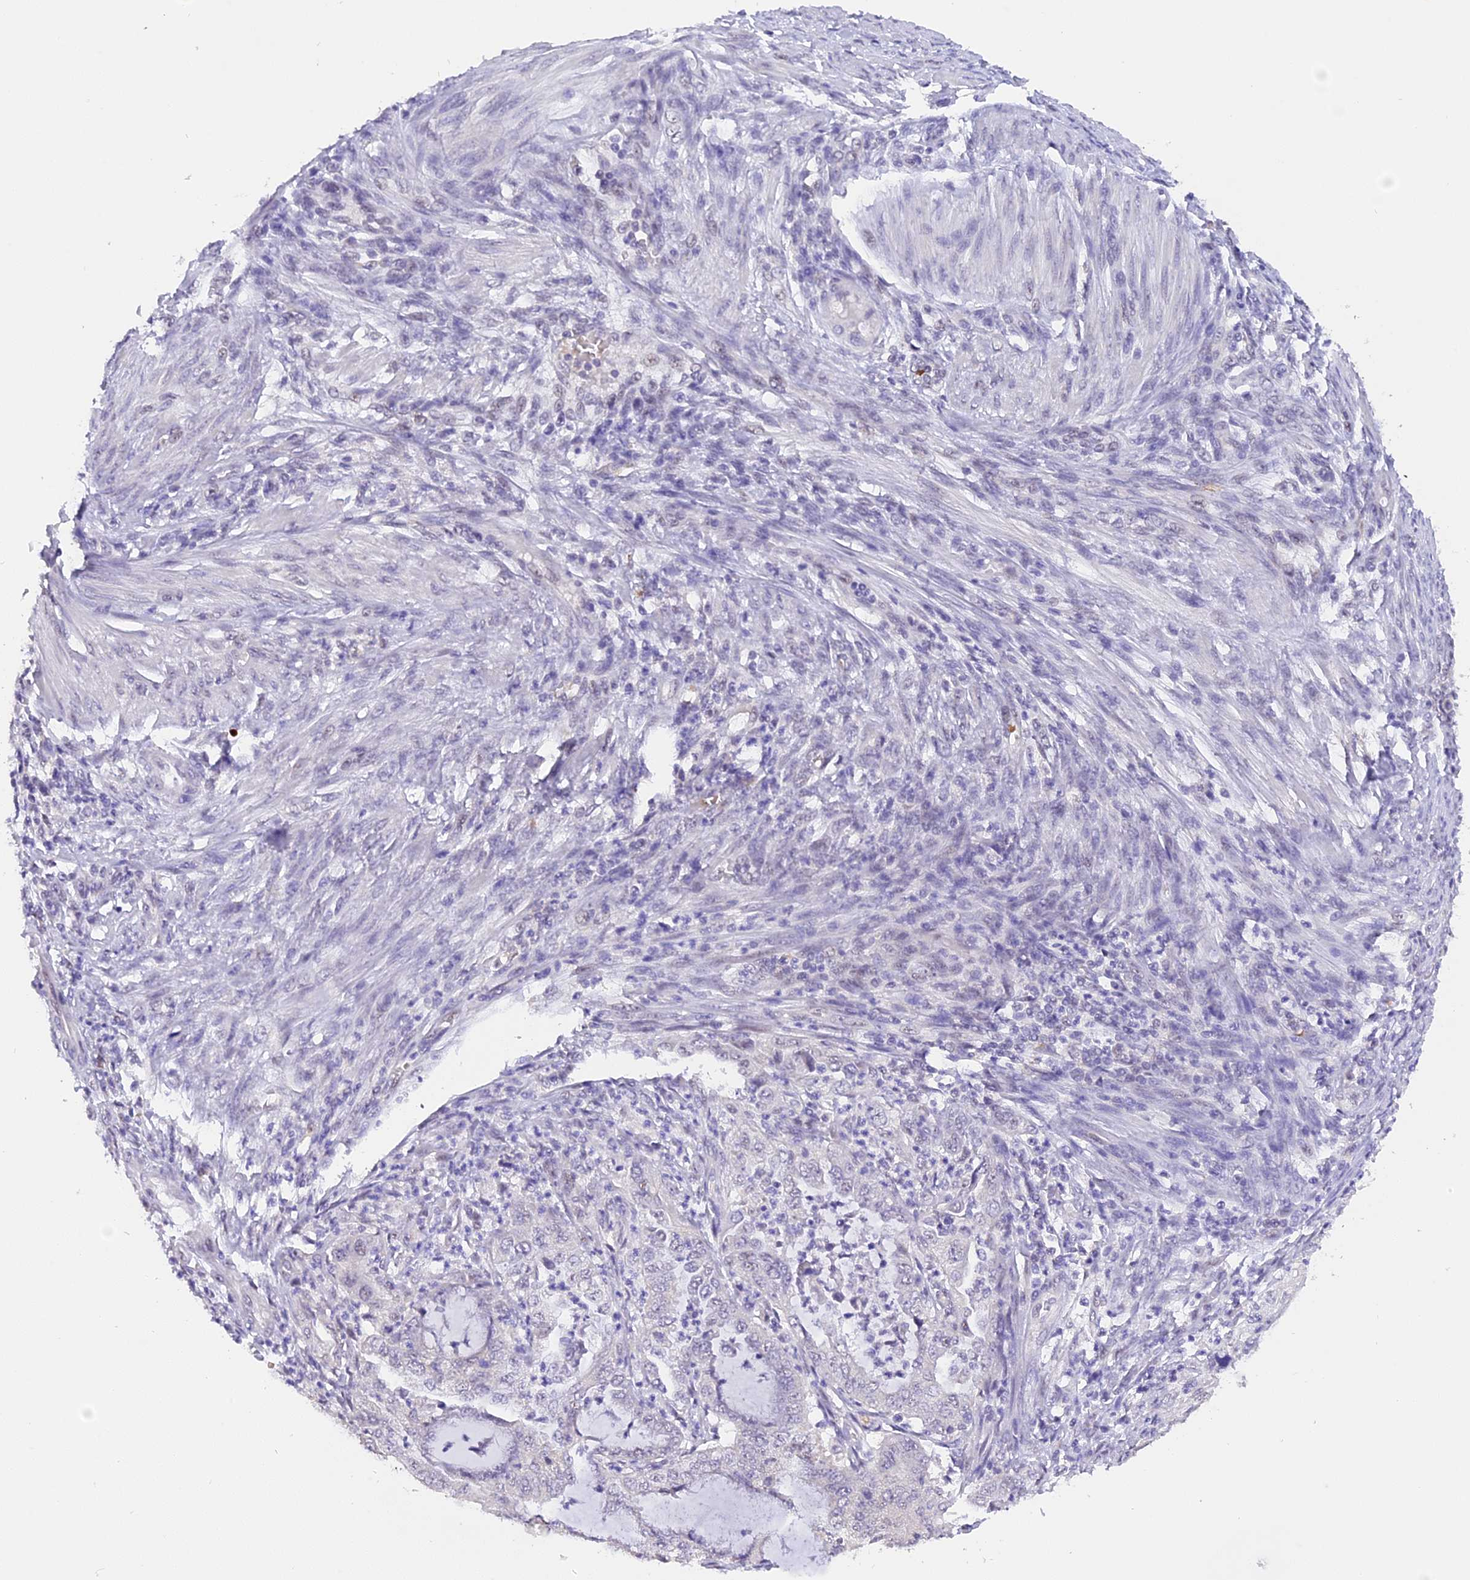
{"staining": {"intensity": "negative", "quantity": "none", "location": "none"}, "tissue": "endometrial cancer", "cell_type": "Tumor cells", "image_type": "cancer", "snomed": [{"axis": "morphology", "description": "Adenocarcinoma, NOS"}, {"axis": "topography", "description": "Endometrium"}], "caption": "A high-resolution micrograph shows IHC staining of adenocarcinoma (endometrial), which reveals no significant positivity in tumor cells.", "gene": "AHSP", "patient": {"sex": "female", "age": 51}}